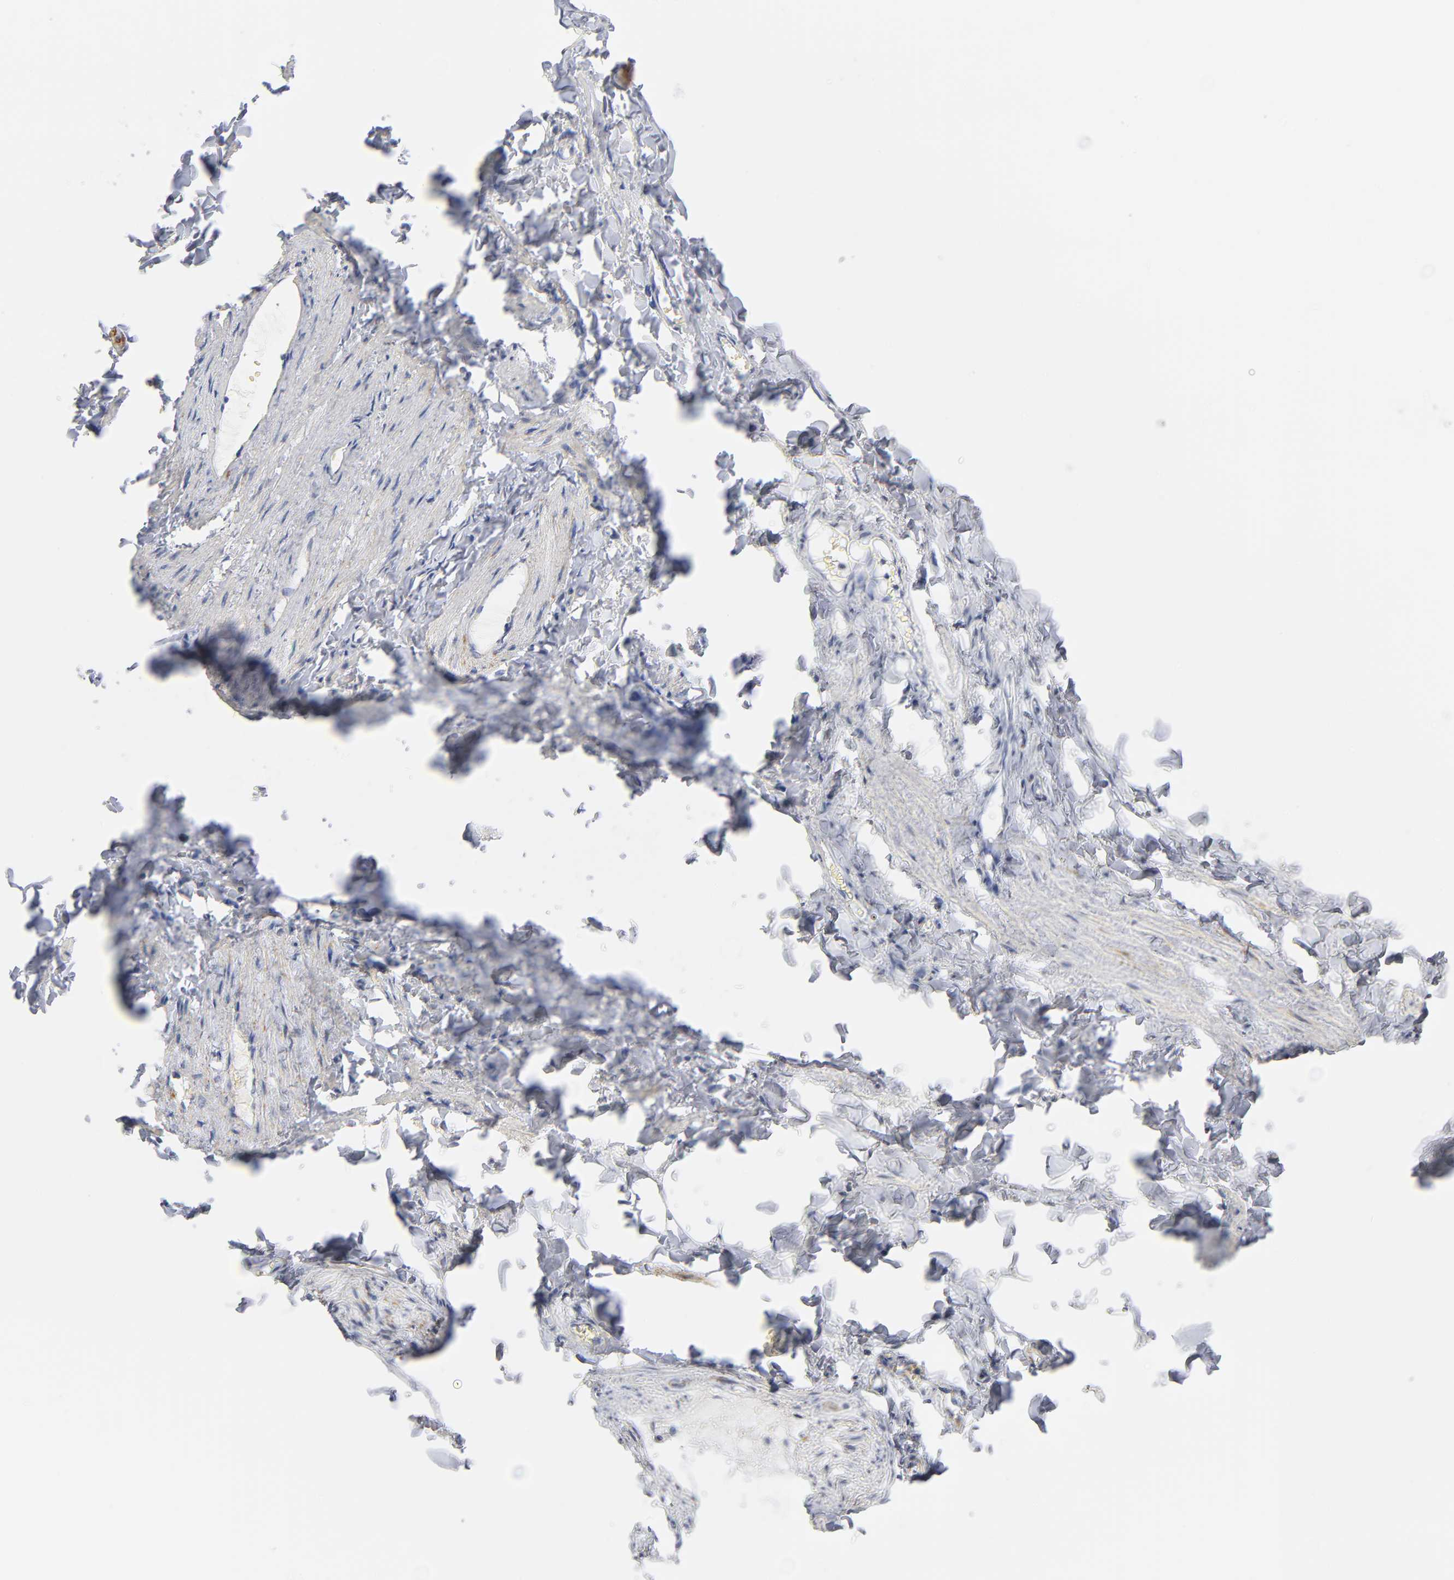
{"staining": {"intensity": "weak", "quantity": "<25%", "location": "cytoplasmic/membranous"}, "tissue": "adipose tissue", "cell_type": "Adipocytes", "image_type": "normal", "snomed": [{"axis": "morphology", "description": "Normal tissue, NOS"}, {"axis": "topography", "description": "Vascular tissue"}], "caption": "This is a image of immunohistochemistry (IHC) staining of normal adipose tissue, which shows no staining in adipocytes.", "gene": "DIABLO", "patient": {"sex": "male", "age": 41}}